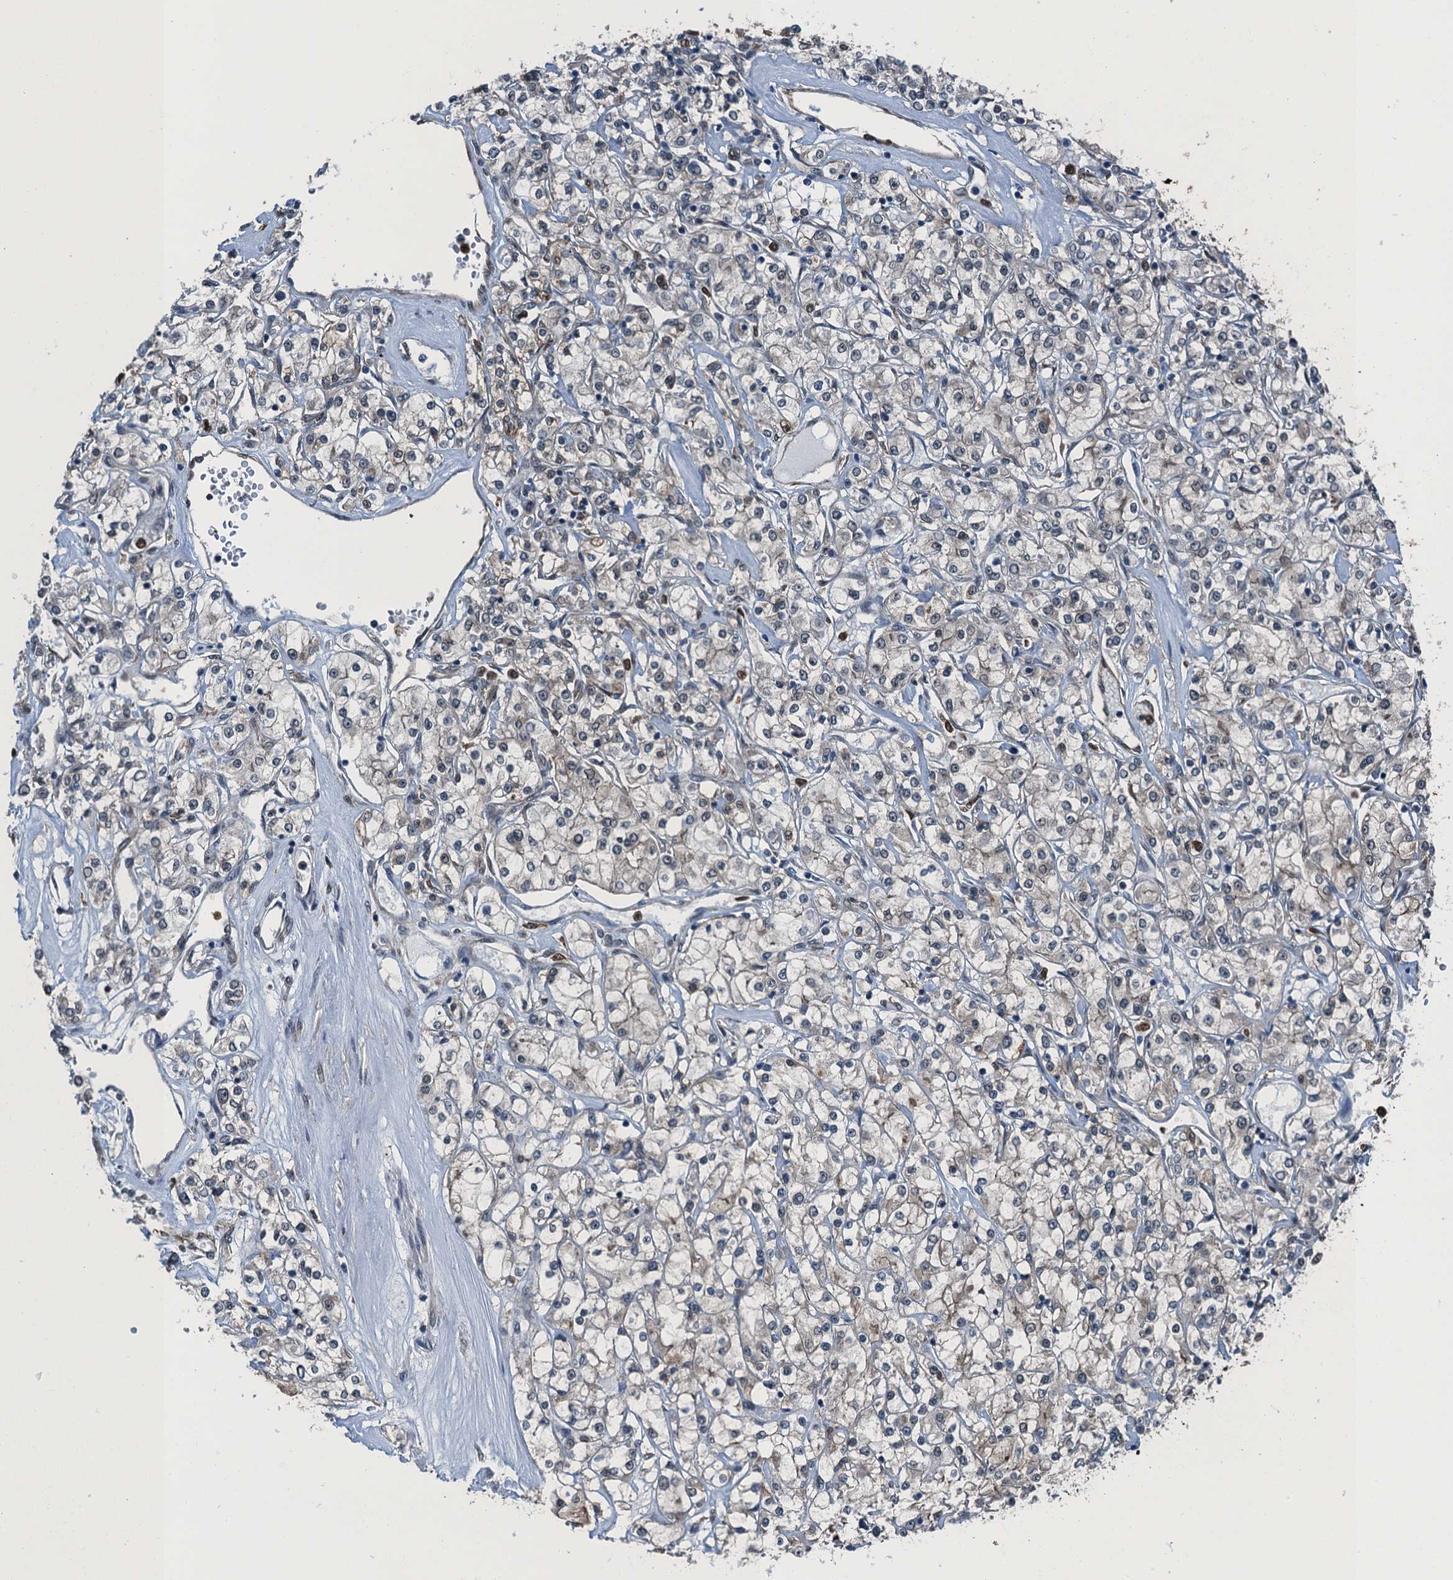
{"staining": {"intensity": "negative", "quantity": "none", "location": "none"}, "tissue": "renal cancer", "cell_type": "Tumor cells", "image_type": "cancer", "snomed": [{"axis": "morphology", "description": "Adenocarcinoma, NOS"}, {"axis": "topography", "description": "Kidney"}], "caption": "Immunohistochemistry of human renal cancer reveals no expression in tumor cells.", "gene": "RNH1", "patient": {"sex": "female", "age": 59}}